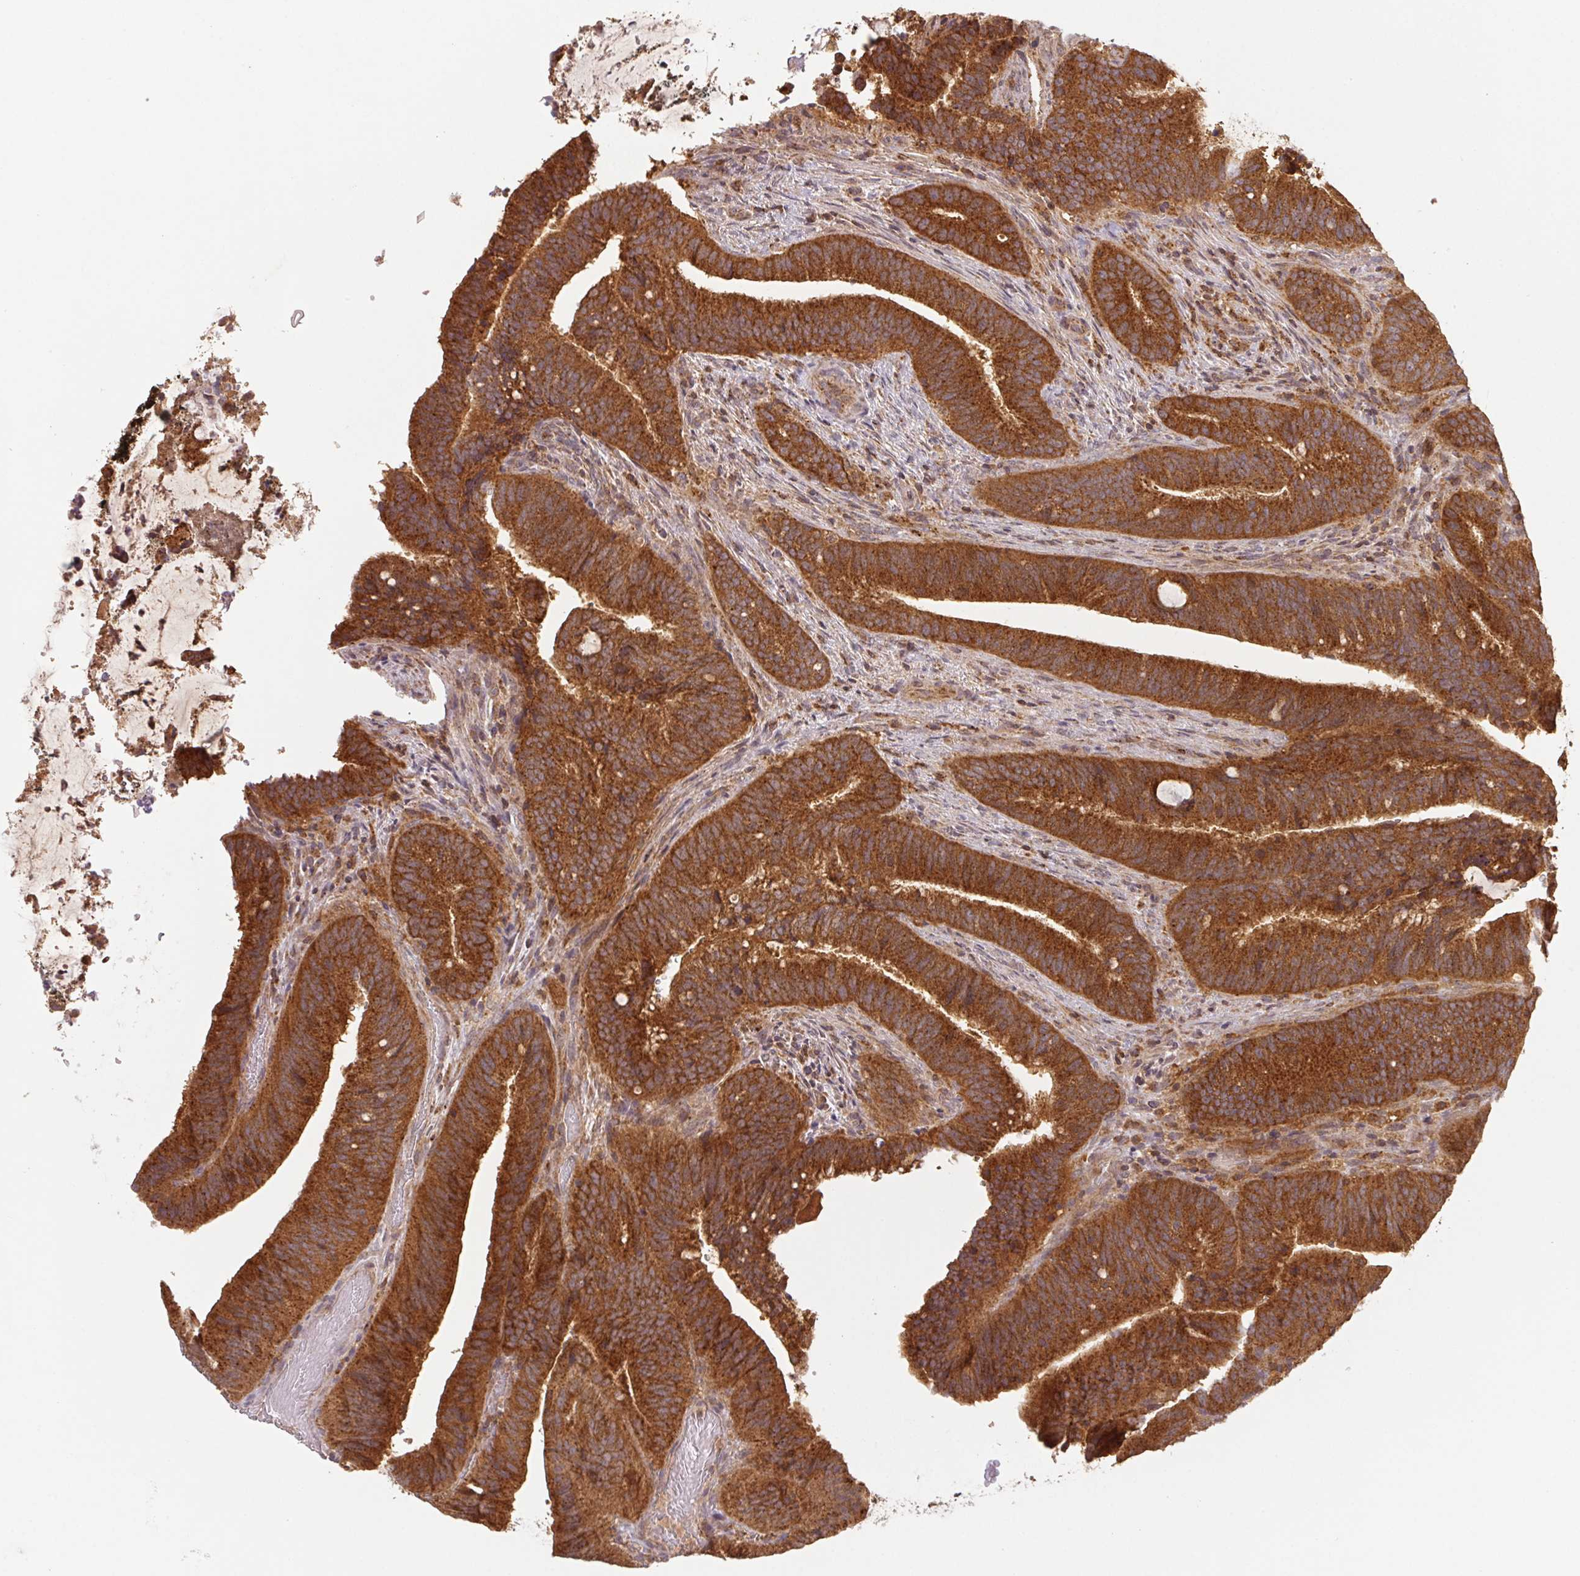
{"staining": {"intensity": "strong", "quantity": ">75%", "location": "cytoplasmic/membranous"}, "tissue": "colorectal cancer", "cell_type": "Tumor cells", "image_type": "cancer", "snomed": [{"axis": "morphology", "description": "Adenocarcinoma, NOS"}, {"axis": "topography", "description": "Colon"}], "caption": "Immunohistochemistry (DAB (3,3'-diaminobenzidine)) staining of colorectal cancer (adenocarcinoma) displays strong cytoplasmic/membranous protein staining in approximately >75% of tumor cells. (DAB (3,3'-diaminobenzidine) = brown stain, brightfield microscopy at high magnification).", "gene": "MTHFD1", "patient": {"sex": "female", "age": 43}}